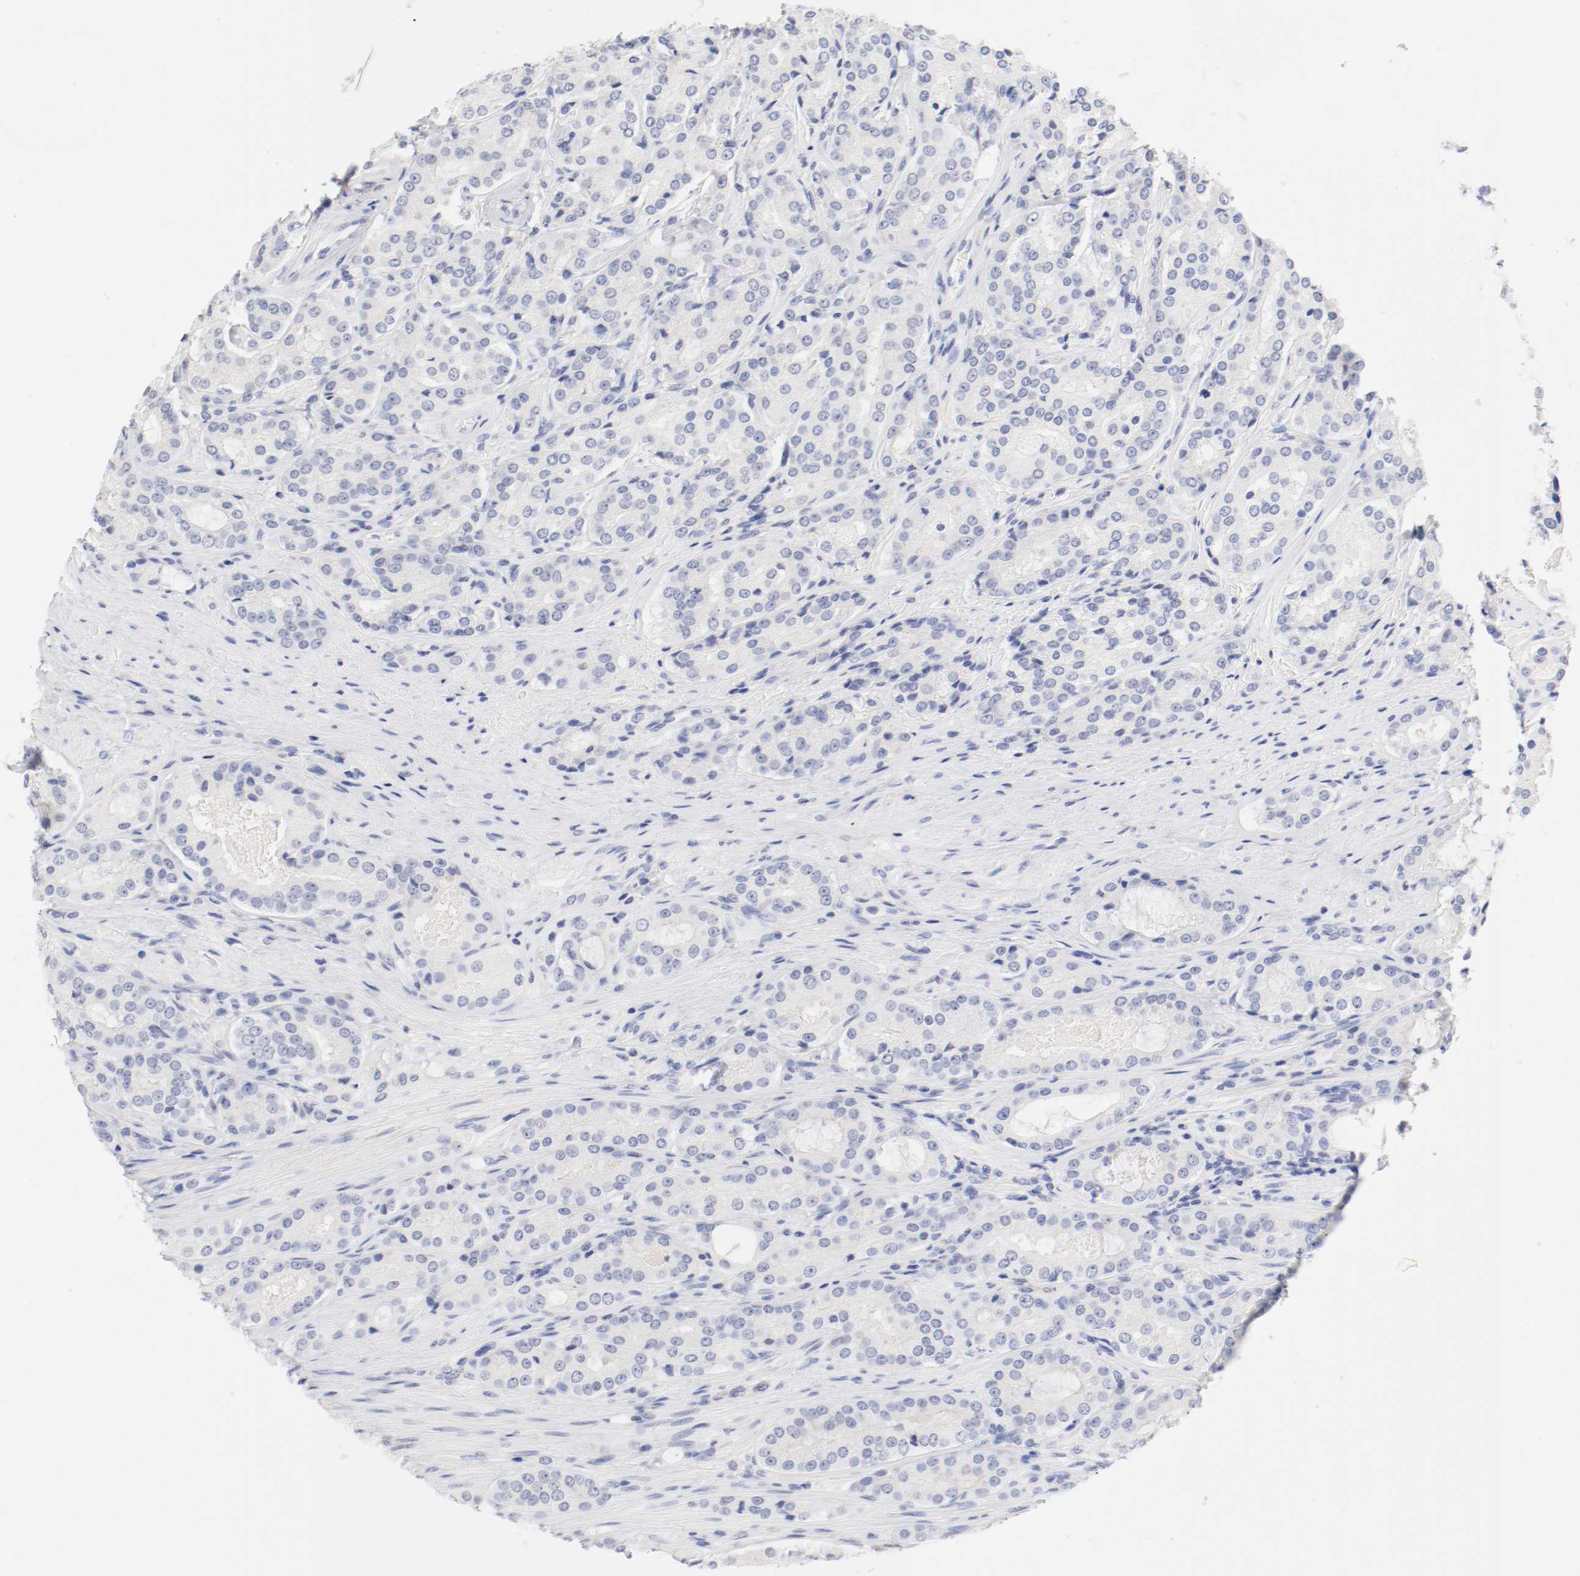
{"staining": {"intensity": "negative", "quantity": "none", "location": "none"}, "tissue": "prostate cancer", "cell_type": "Tumor cells", "image_type": "cancer", "snomed": [{"axis": "morphology", "description": "Adenocarcinoma, High grade"}, {"axis": "topography", "description": "Prostate"}], "caption": "IHC micrograph of neoplastic tissue: human prostate high-grade adenocarcinoma stained with DAB reveals no significant protein positivity in tumor cells.", "gene": "HOMER1", "patient": {"sex": "male", "age": 72}}